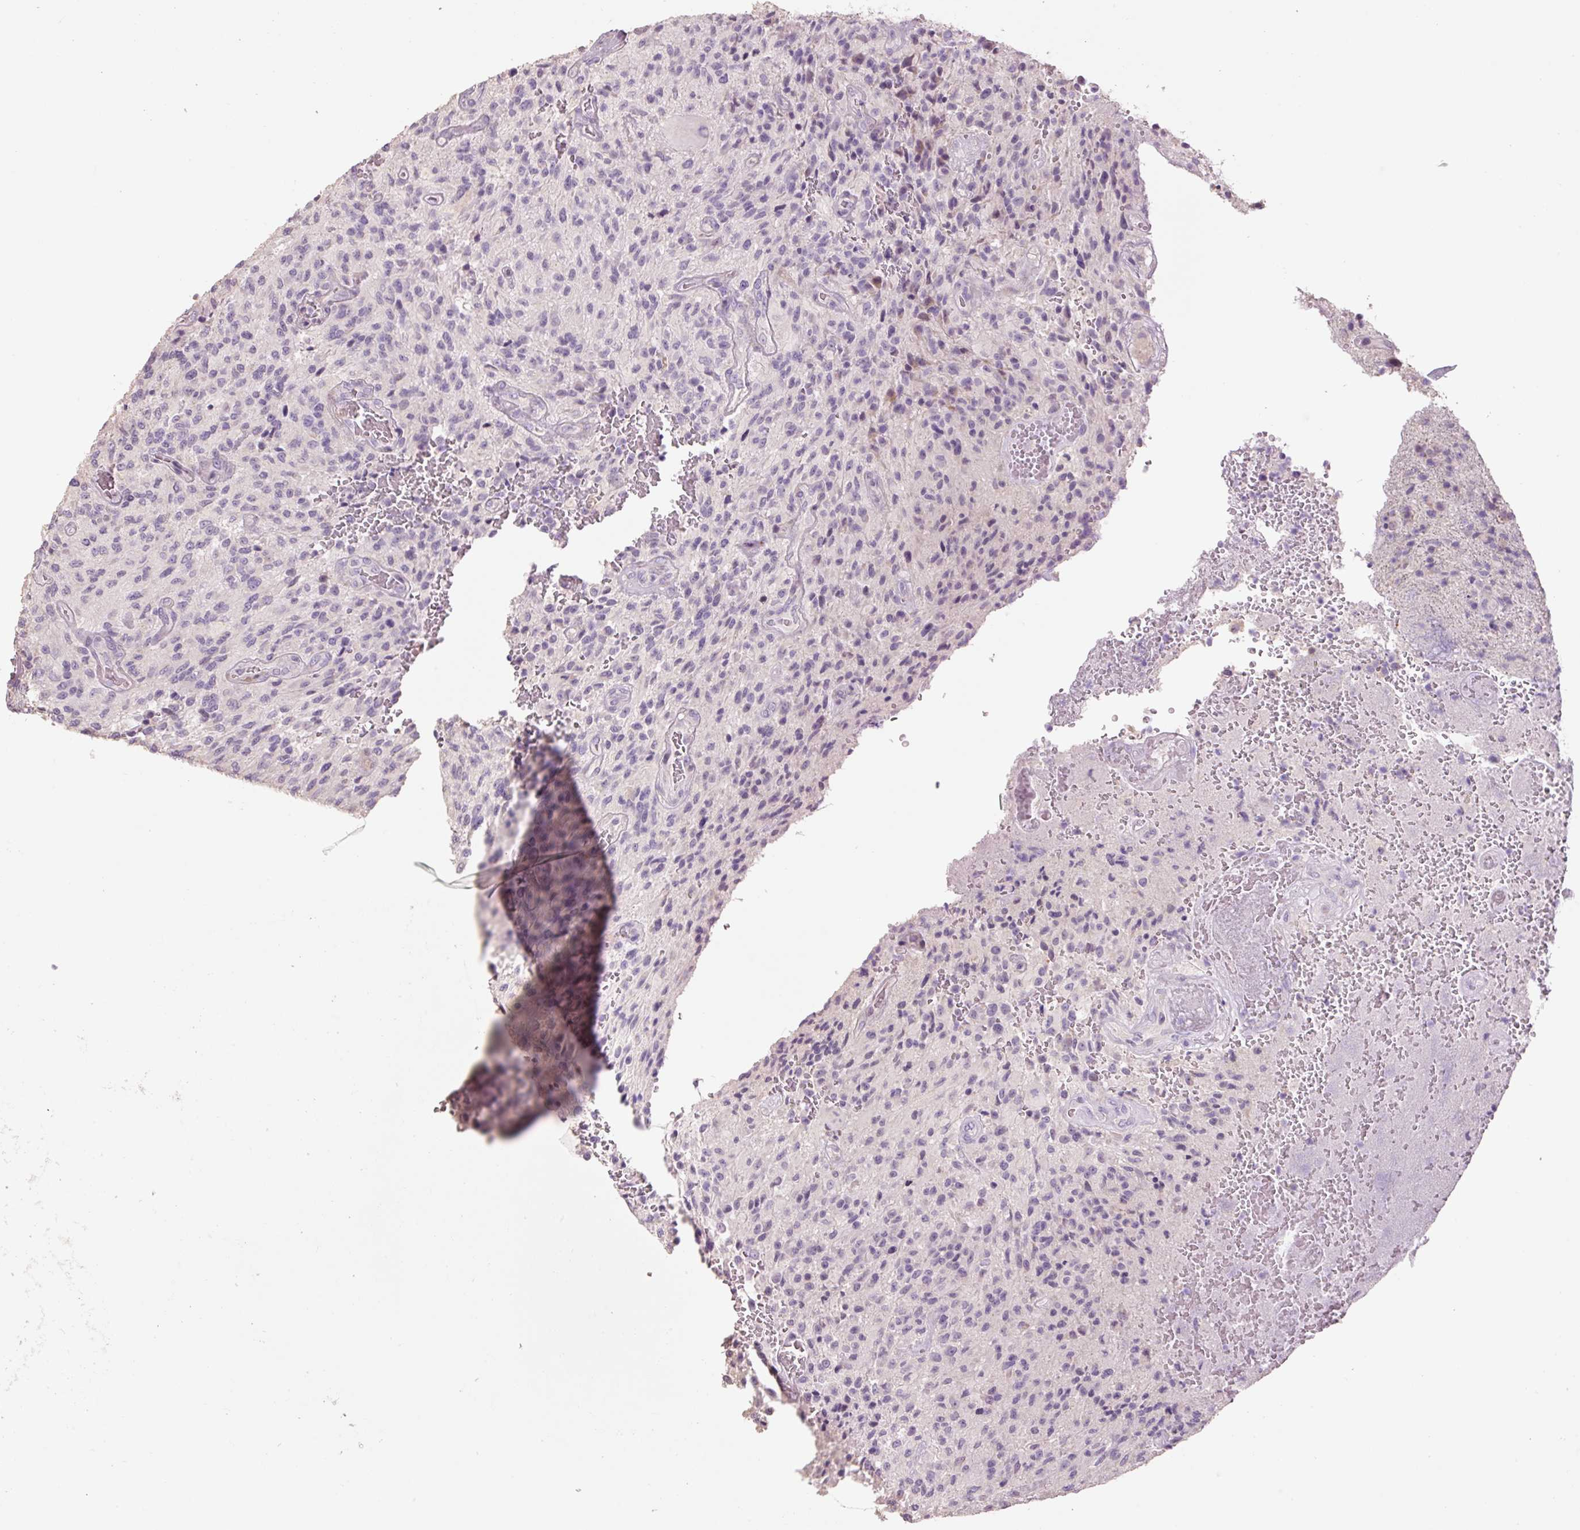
{"staining": {"intensity": "negative", "quantity": "none", "location": "none"}, "tissue": "glioma", "cell_type": "Tumor cells", "image_type": "cancer", "snomed": [{"axis": "morphology", "description": "Normal tissue, NOS"}, {"axis": "morphology", "description": "Glioma, malignant, High grade"}, {"axis": "topography", "description": "Cerebral cortex"}], "caption": "Immunohistochemistry of human high-grade glioma (malignant) demonstrates no expression in tumor cells.", "gene": "HAX1", "patient": {"sex": "male", "age": 56}}